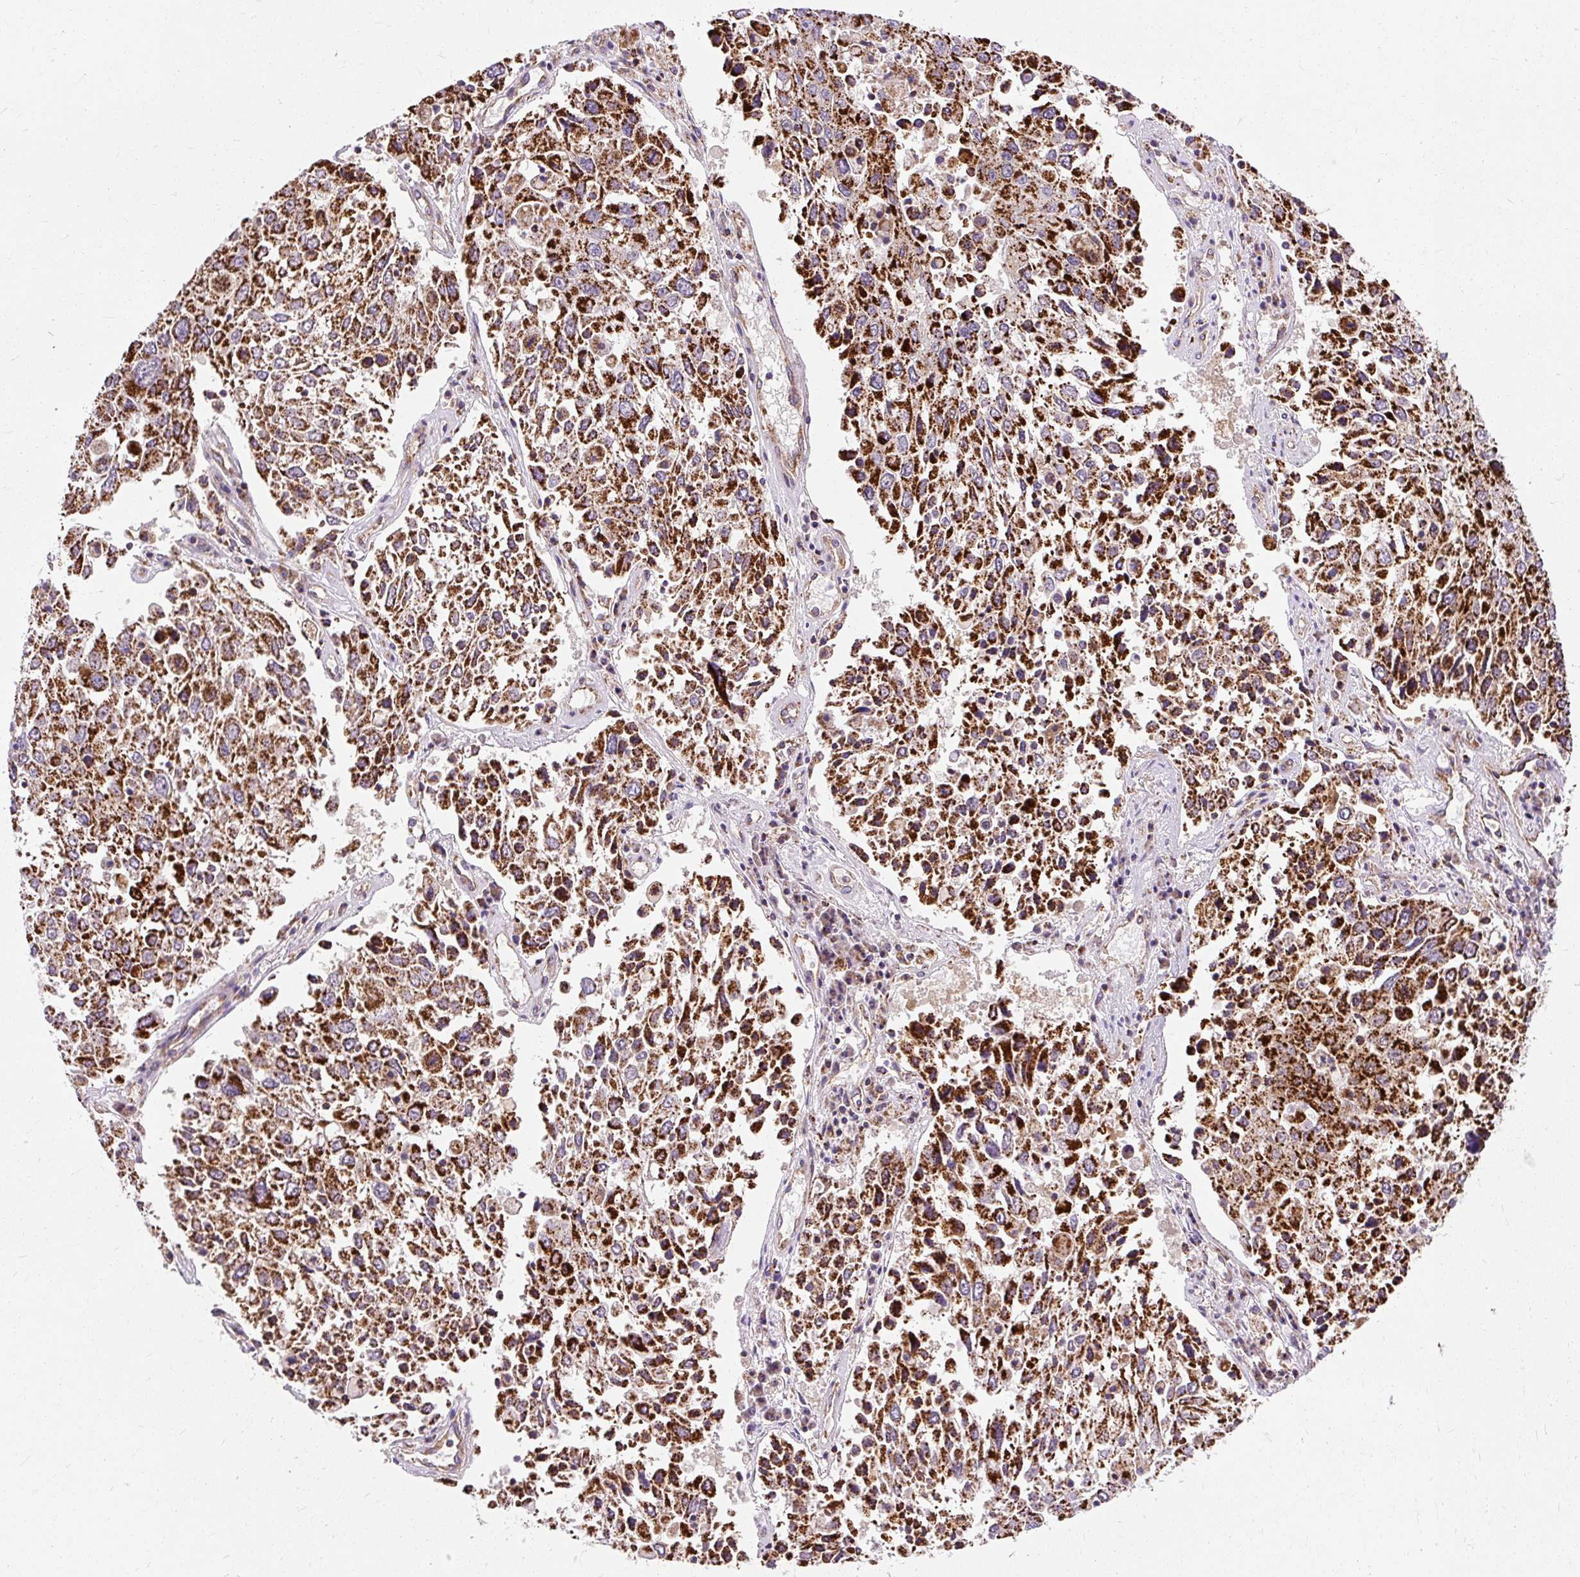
{"staining": {"intensity": "strong", "quantity": ">75%", "location": "cytoplasmic/membranous"}, "tissue": "lung cancer", "cell_type": "Tumor cells", "image_type": "cancer", "snomed": [{"axis": "morphology", "description": "Squamous cell carcinoma, NOS"}, {"axis": "topography", "description": "Lung"}], "caption": "Squamous cell carcinoma (lung) stained for a protein reveals strong cytoplasmic/membranous positivity in tumor cells.", "gene": "CEP290", "patient": {"sex": "male", "age": 65}}